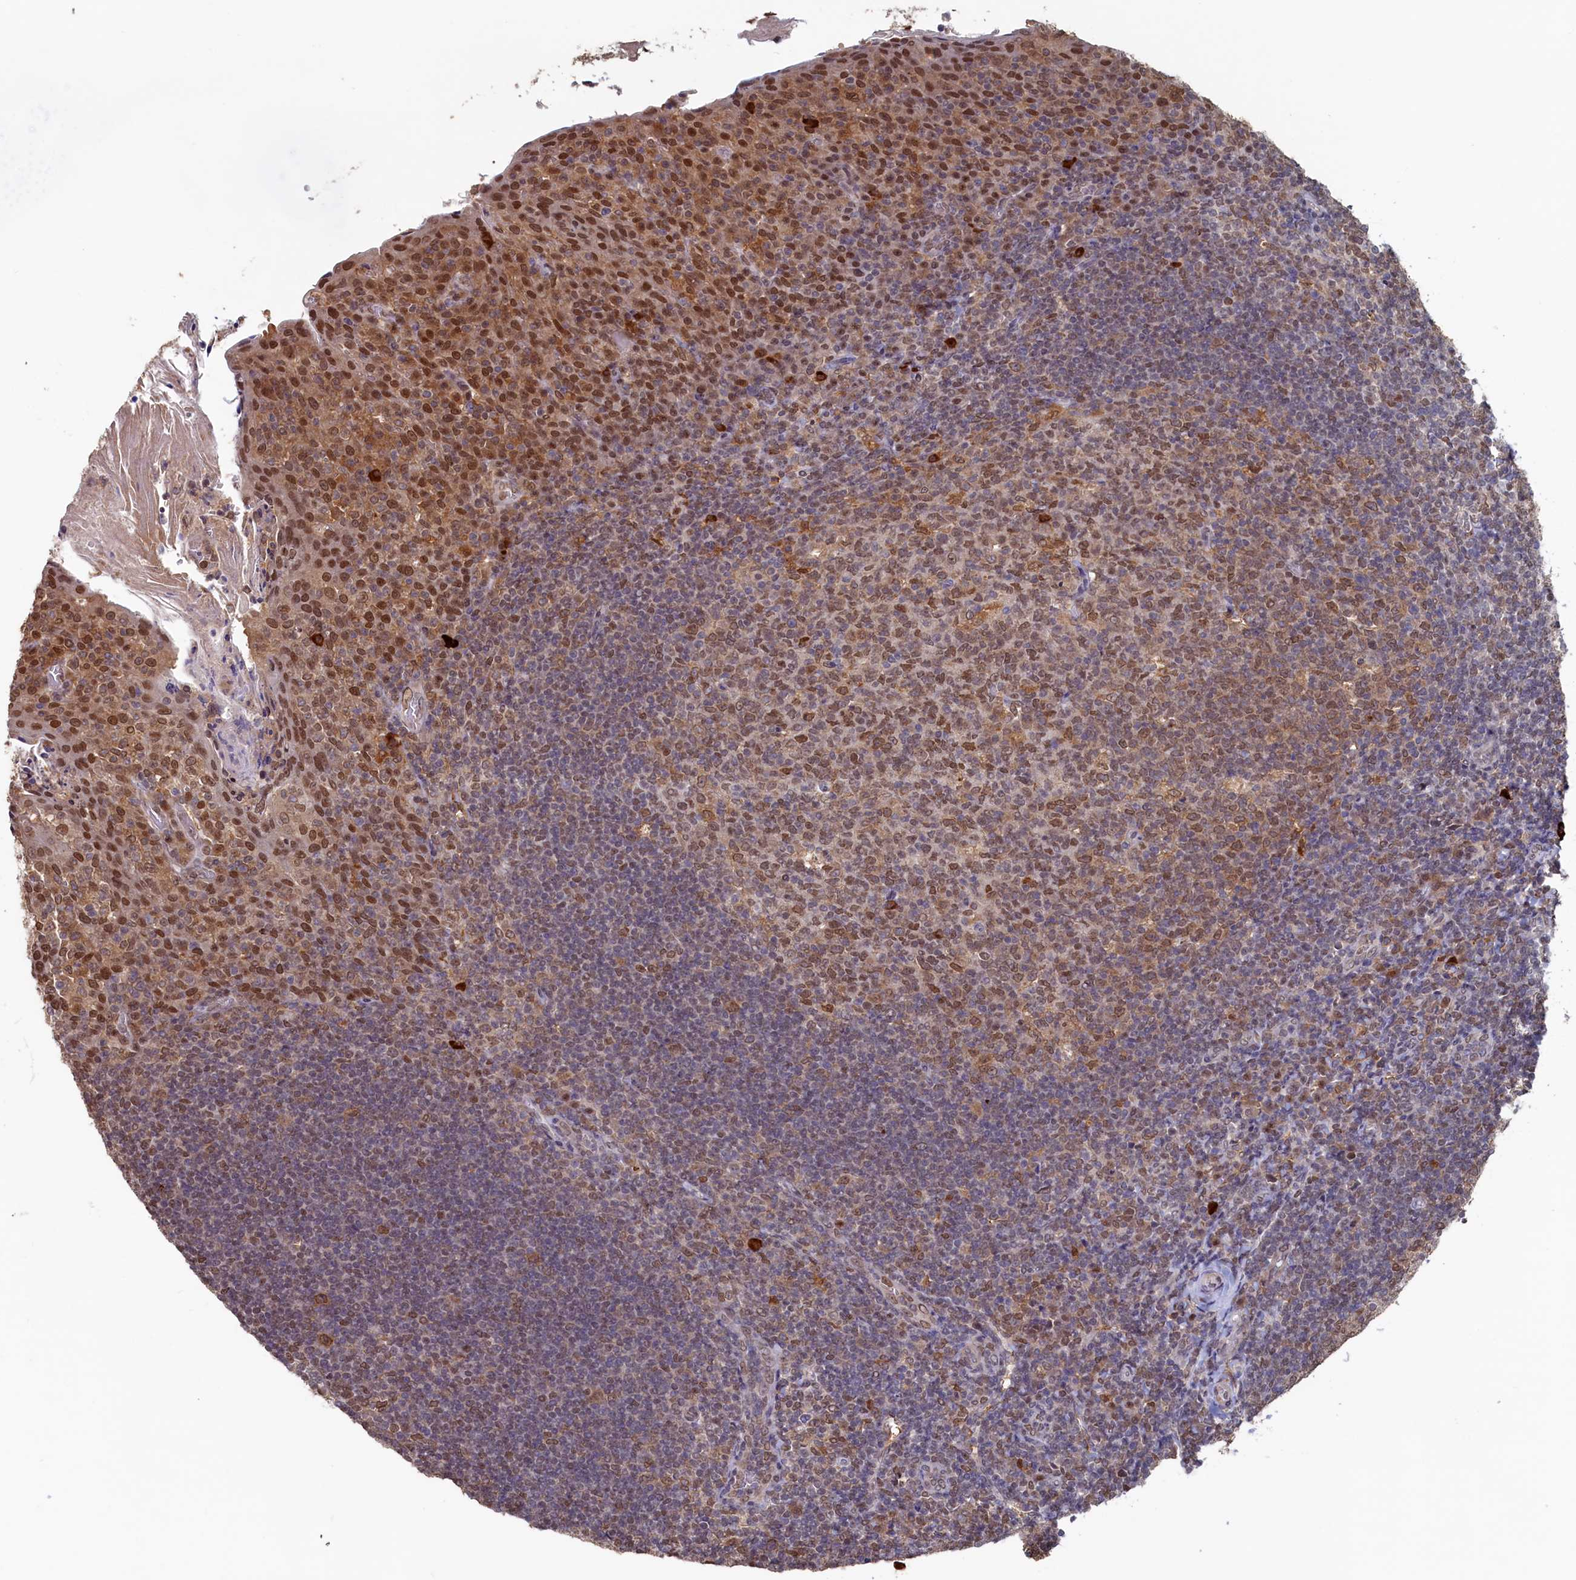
{"staining": {"intensity": "moderate", "quantity": ">75%", "location": "nuclear"}, "tissue": "tonsil", "cell_type": "Germinal center cells", "image_type": "normal", "snomed": [{"axis": "morphology", "description": "Normal tissue, NOS"}, {"axis": "topography", "description": "Tonsil"}], "caption": "Germinal center cells exhibit medium levels of moderate nuclear positivity in about >75% of cells in benign tonsil. (Stains: DAB in brown, nuclei in blue, Microscopy: brightfield microscopy at high magnification).", "gene": "AHCY", "patient": {"sex": "female", "age": 10}}